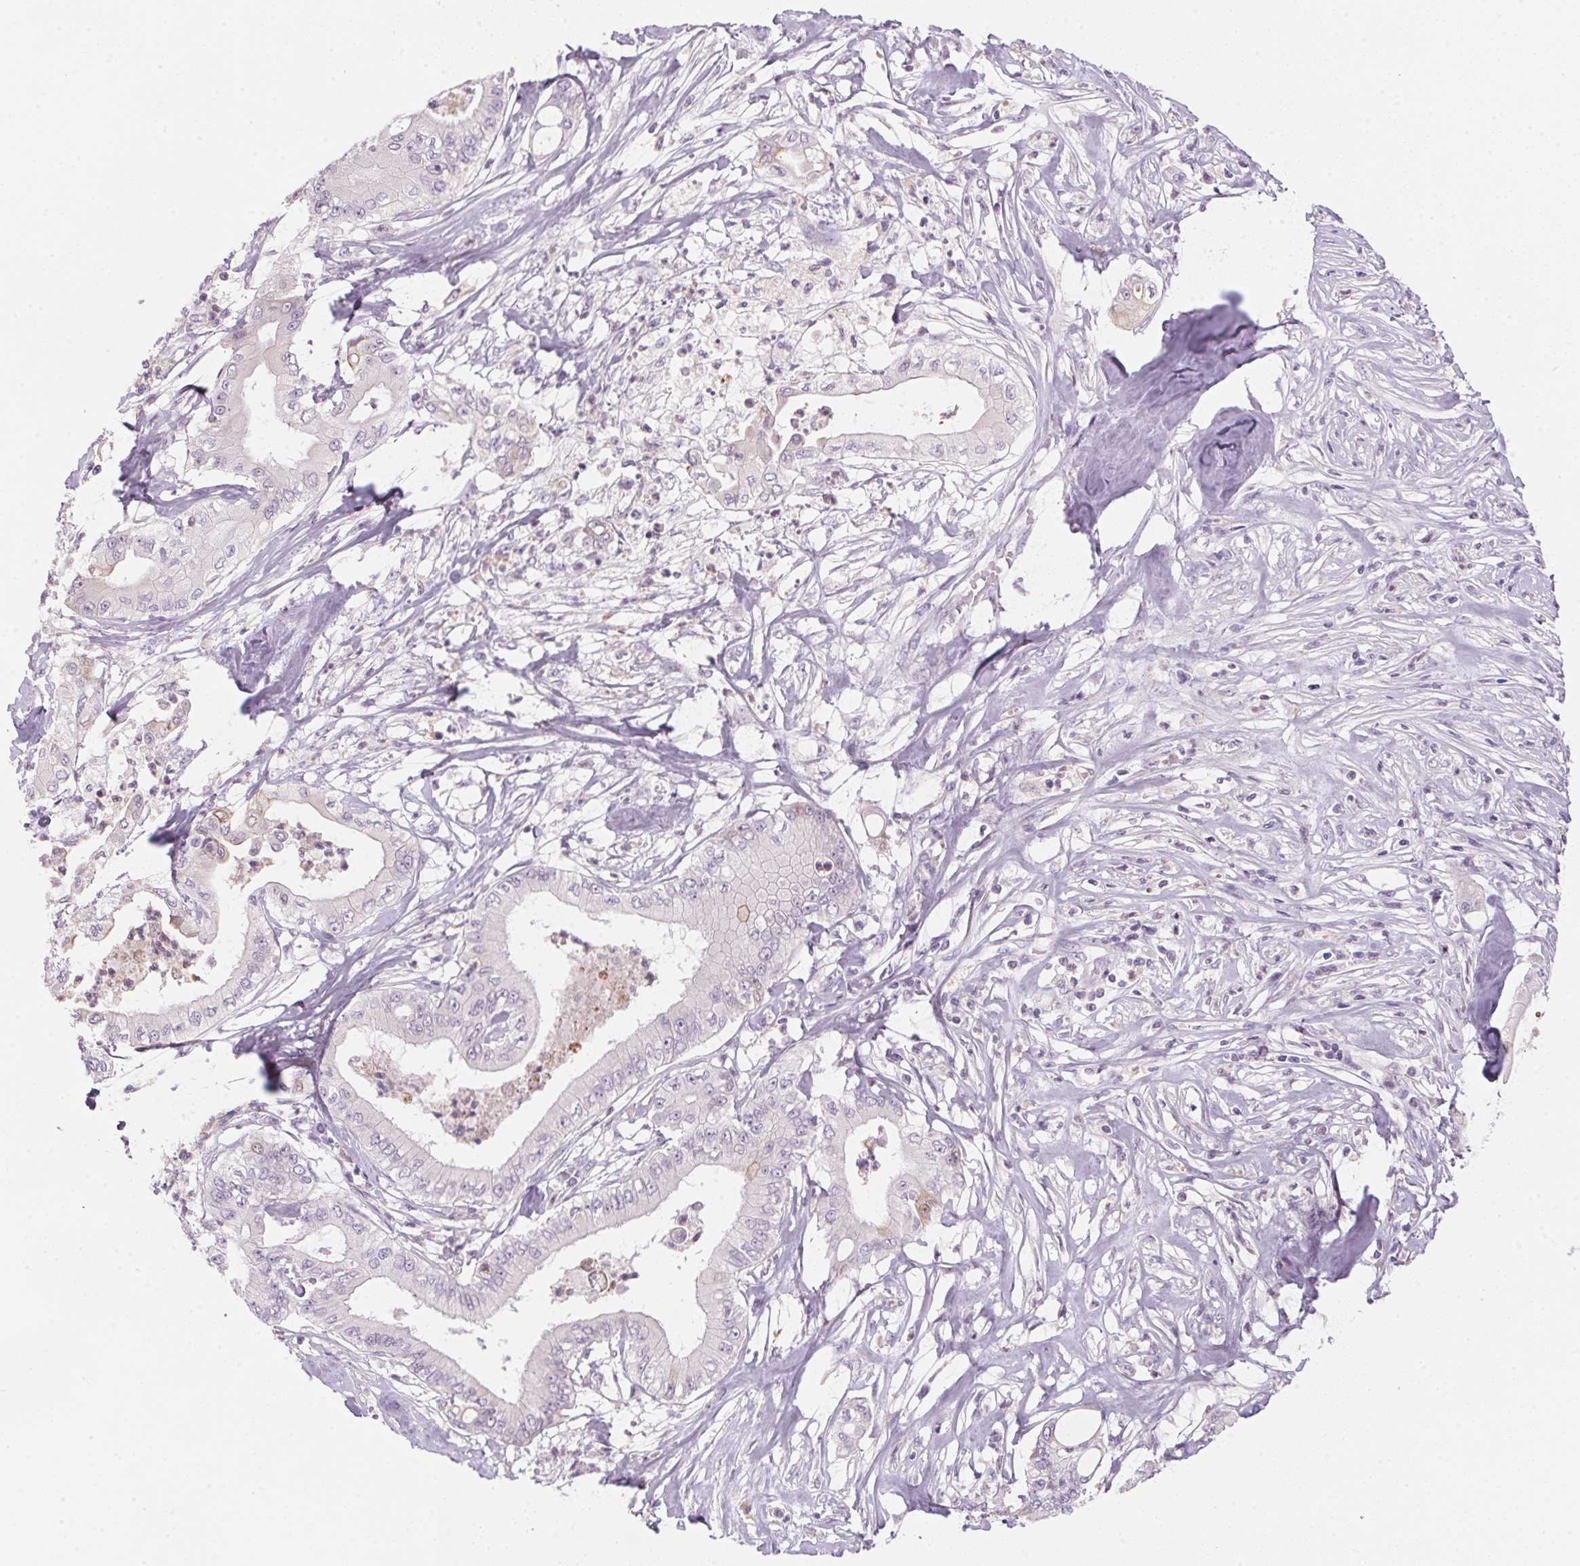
{"staining": {"intensity": "negative", "quantity": "none", "location": "none"}, "tissue": "pancreatic cancer", "cell_type": "Tumor cells", "image_type": "cancer", "snomed": [{"axis": "morphology", "description": "Adenocarcinoma, NOS"}, {"axis": "topography", "description": "Pancreas"}], "caption": "Immunohistochemistry image of human pancreatic cancer stained for a protein (brown), which shows no expression in tumor cells.", "gene": "ECPAS", "patient": {"sex": "male", "age": 71}}